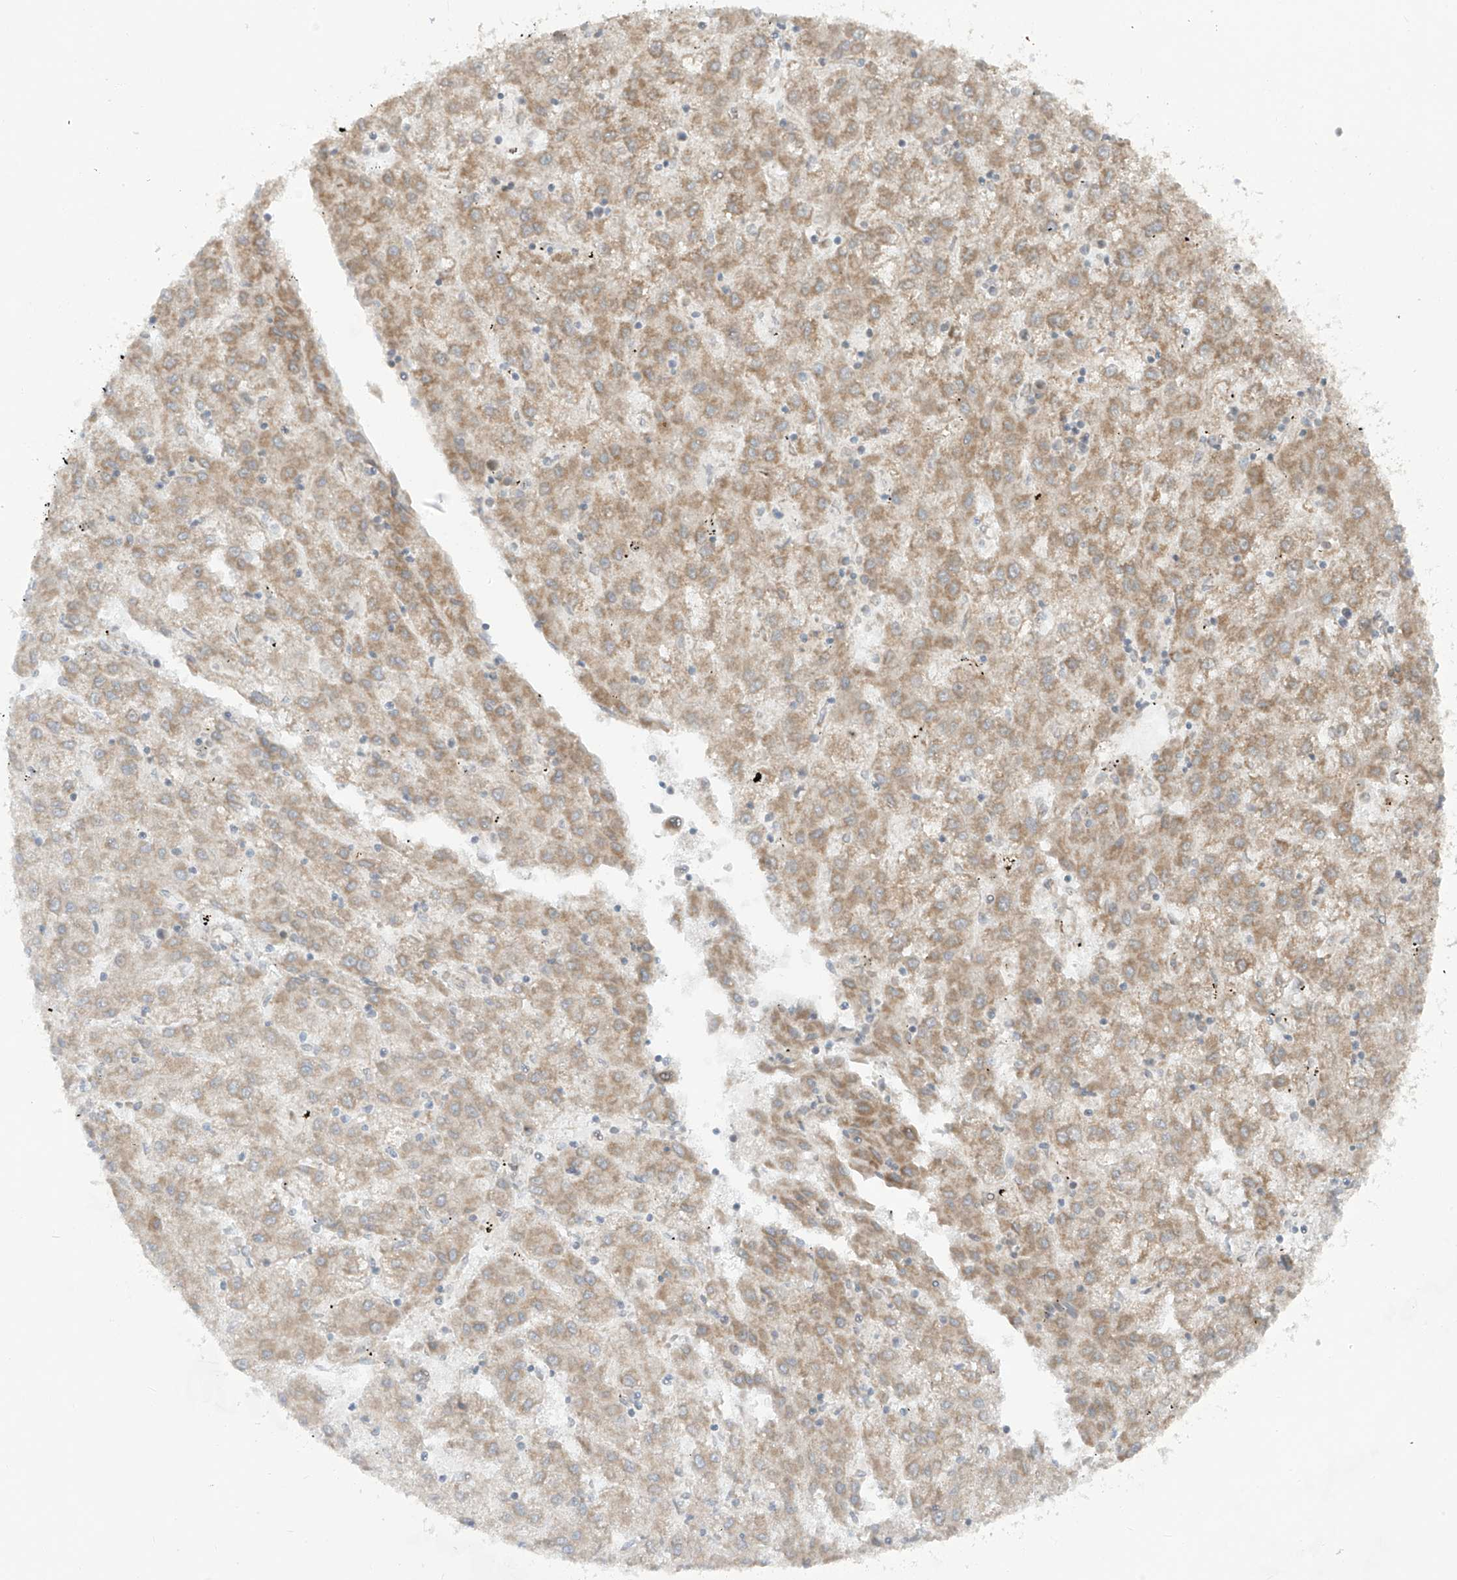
{"staining": {"intensity": "weak", "quantity": "25%-75%", "location": "cytoplasmic/membranous"}, "tissue": "liver cancer", "cell_type": "Tumor cells", "image_type": "cancer", "snomed": [{"axis": "morphology", "description": "Carcinoma, Hepatocellular, NOS"}, {"axis": "topography", "description": "Liver"}], "caption": "The image demonstrates staining of liver hepatocellular carcinoma, revealing weak cytoplasmic/membranous protein positivity (brown color) within tumor cells. Using DAB (brown) and hematoxylin (blue) stains, captured at high magnification using brightfield microscopy.", "gene": "TRIM67", "patient": {"sex": "male", "age": 72}}